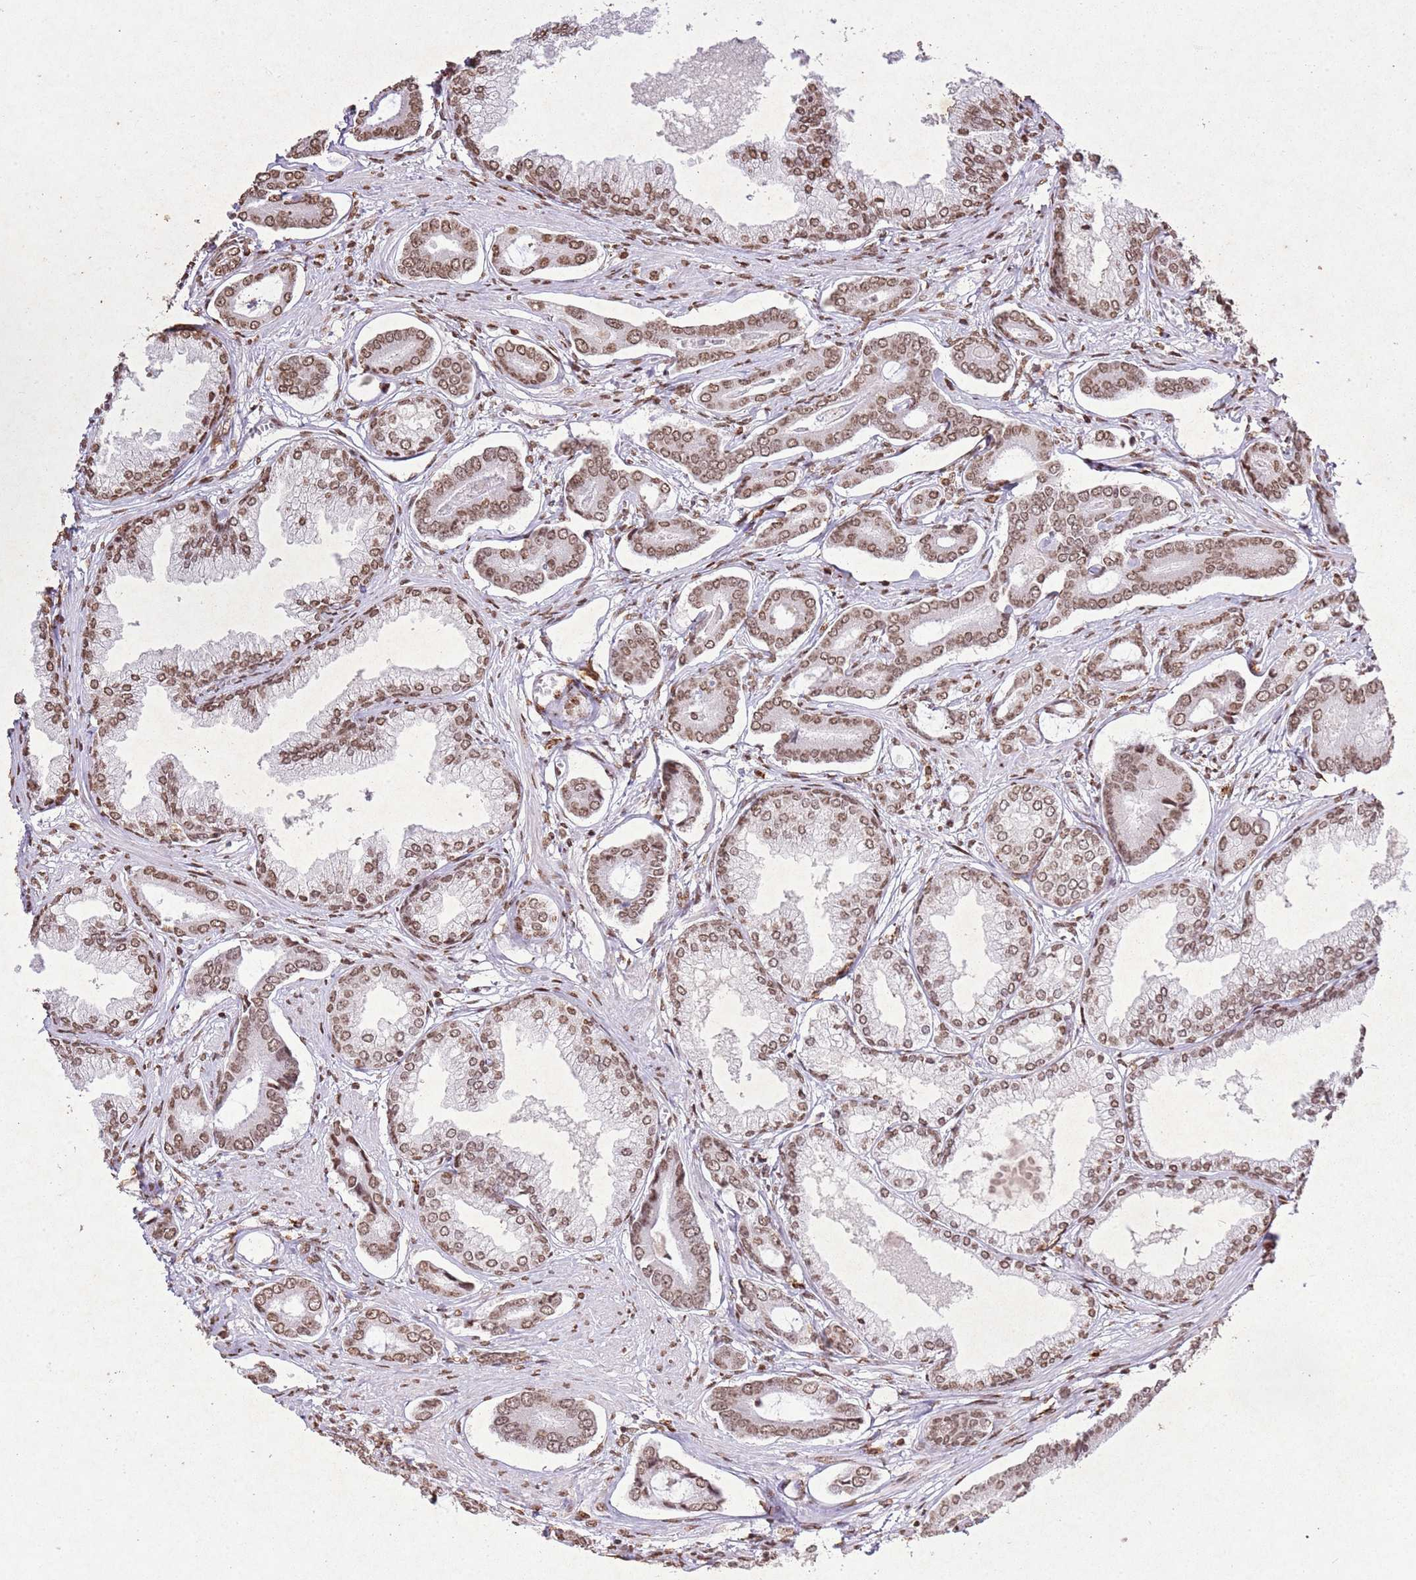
{"staining": {"intensity": "moderate", "quantity": ">75%", "location": "nuclear"}, "tissue": "prostate cancer", "cell_type": "Tumor cells", "image_type": "cancer", "snomed": [{"axis": "morphology", "description": "Adenocarcinoma, NOS"}, {"axis": "topography", "description": "Prostate and seminal vesicle, NOS"}], "caption": "Prostate adenocarcinoma stained with a protein marker exhibits moderate staining in tumor cells.", "gene": "BMAL1", "patient": {"sex": "male", "age": 76}}